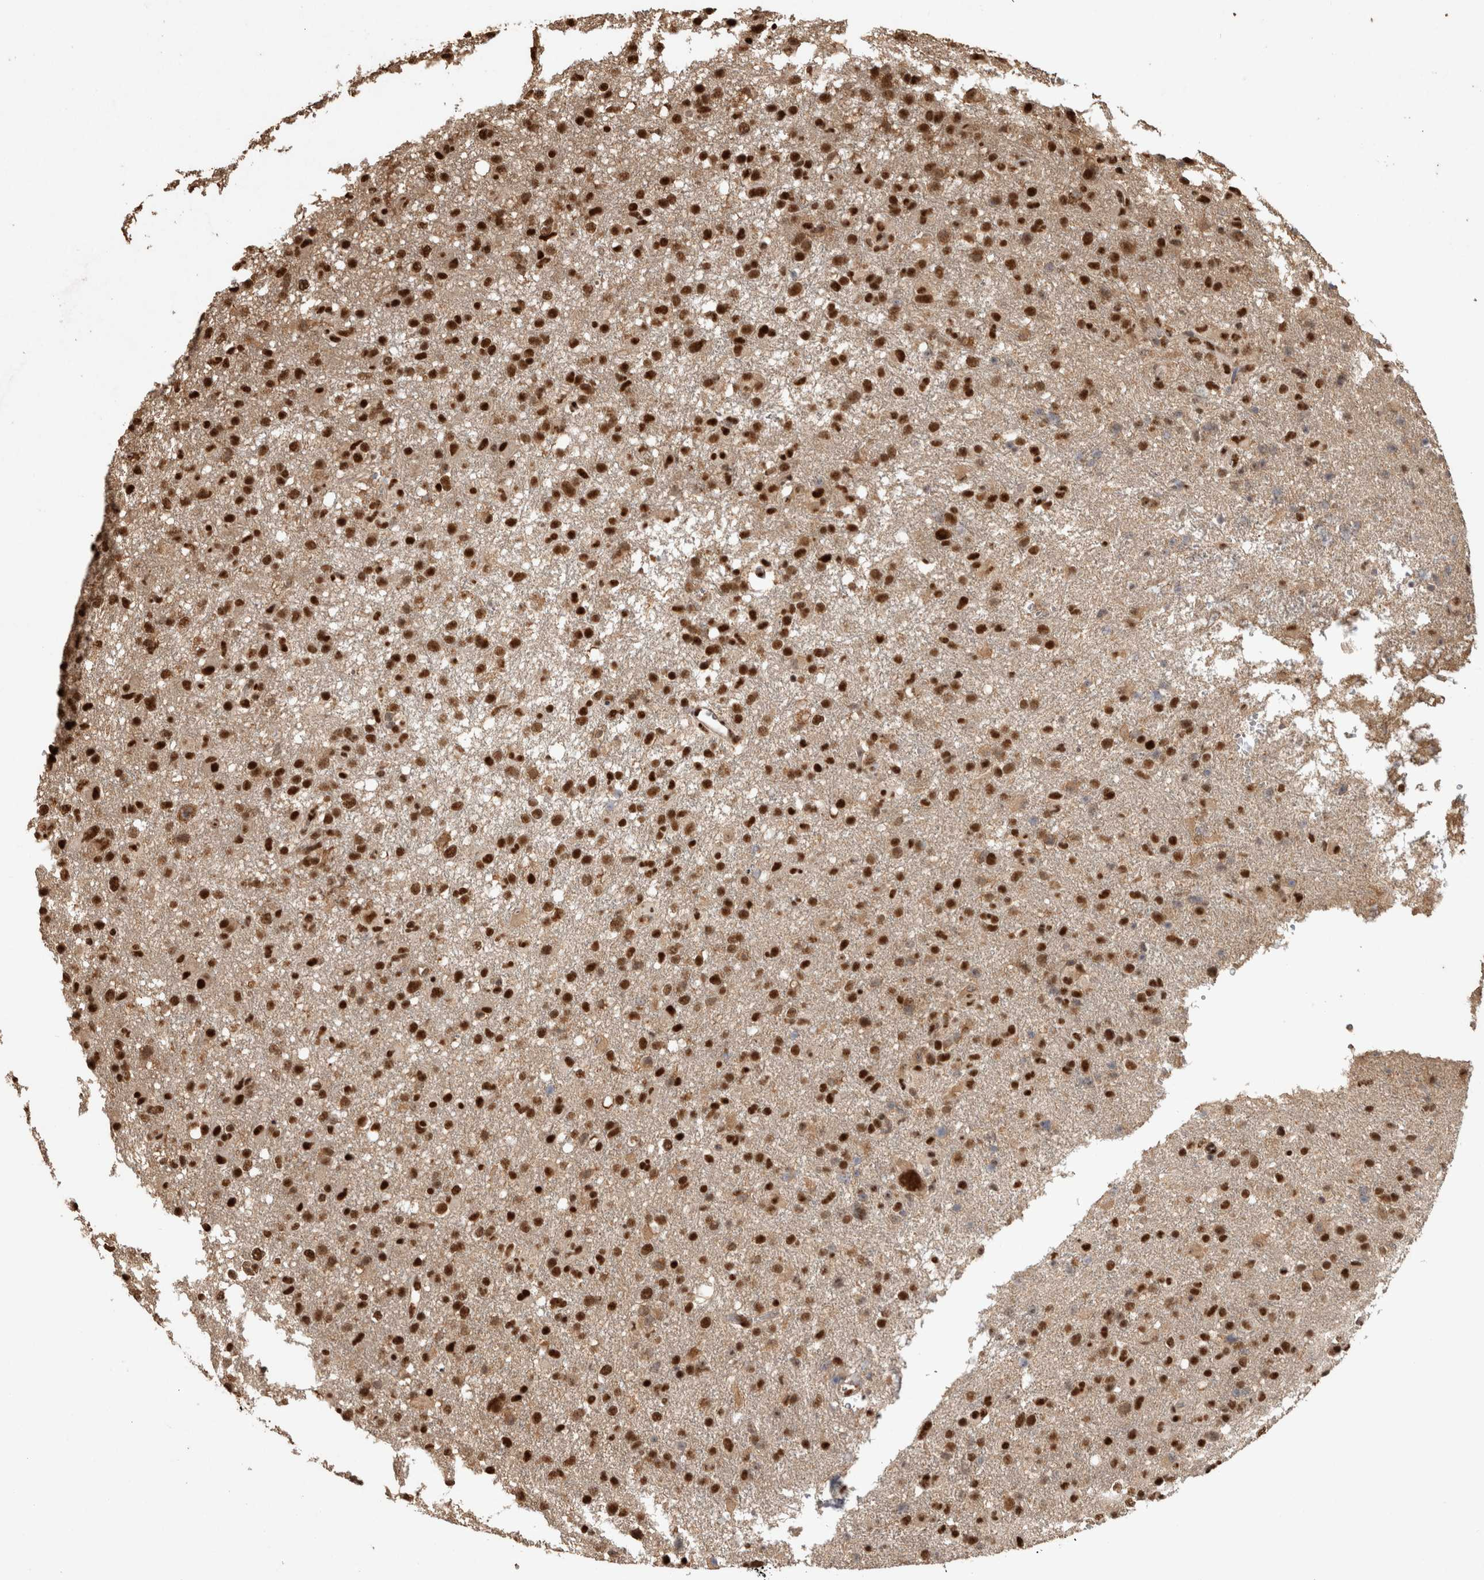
{"staining": {"intensity": "strong", "quantity": ">75%", "location": "nuclear"}, "tissue": "glioma", "cell_type": "Tumor cells", "image_type": "cancer", "snomed": [{"axis": "morphology", "description": "Glioma, malignant, High grade"}, {"axis": "topography", "description": "Brain"}], "caption": "An IHC histopathology image of tumor tissue is shown. Protein staining in brown shows strong nuclear positivity in glioma within tumor cells.", "gene": "RAD50", "patient": {"sex": "female", "age": 57}}